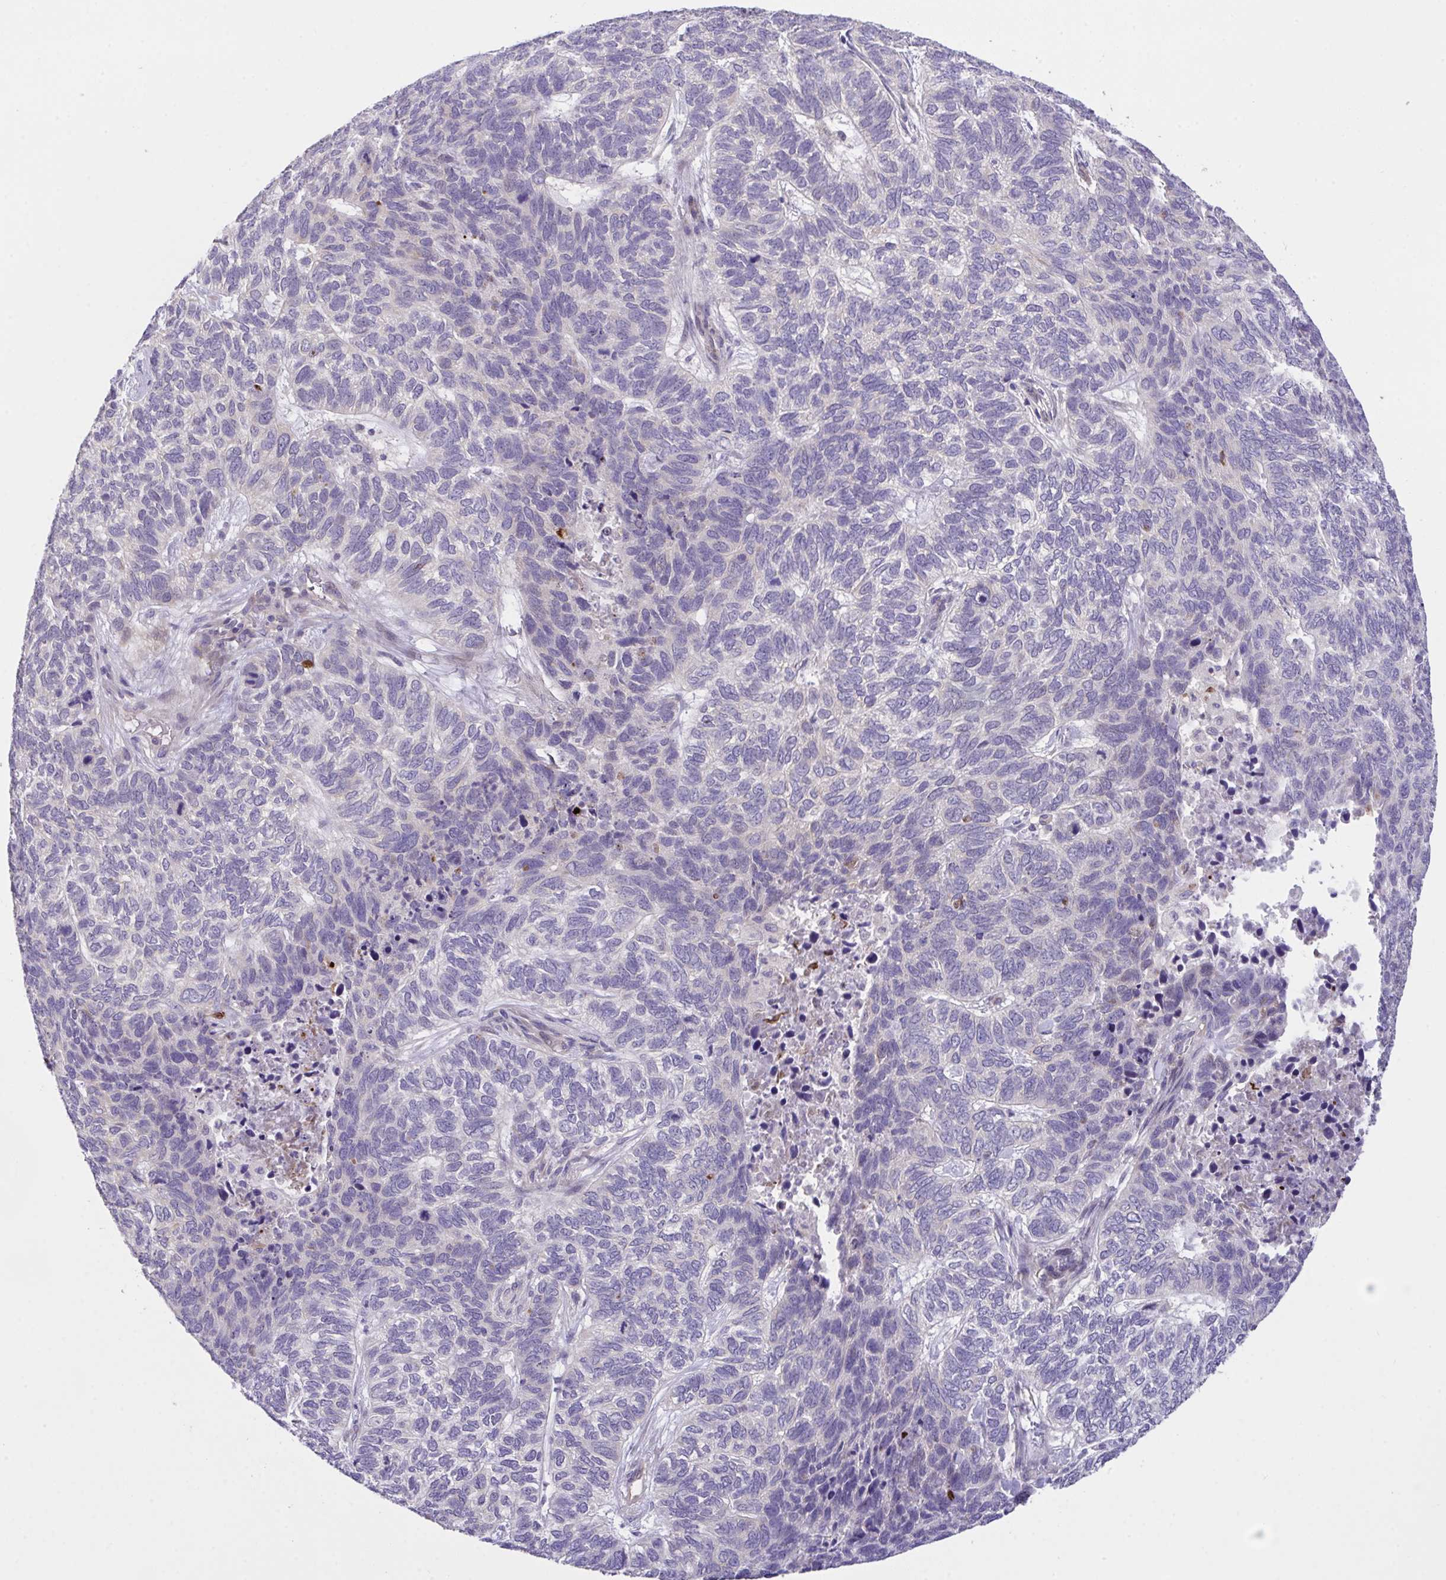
{"staining": {"intensity": "negative", "quantity": "none", "location": "none"}, "tissue": "skin cancer", "cell_type": "Tumor cells", "image_type": "cancer", "snomed": [{"axis": "morphology", "description": "Basal cell carcinoma"}, {"axis": "topography", "description": "Skin"}], "caption": "Skin cancer (basal cell carcinoma) stained for a protein using immunohistochemistry (IHC) shows no positivity tumor cells.", "gene": "RHOXF1", "patient": {"sex": "female", "age": 65}}